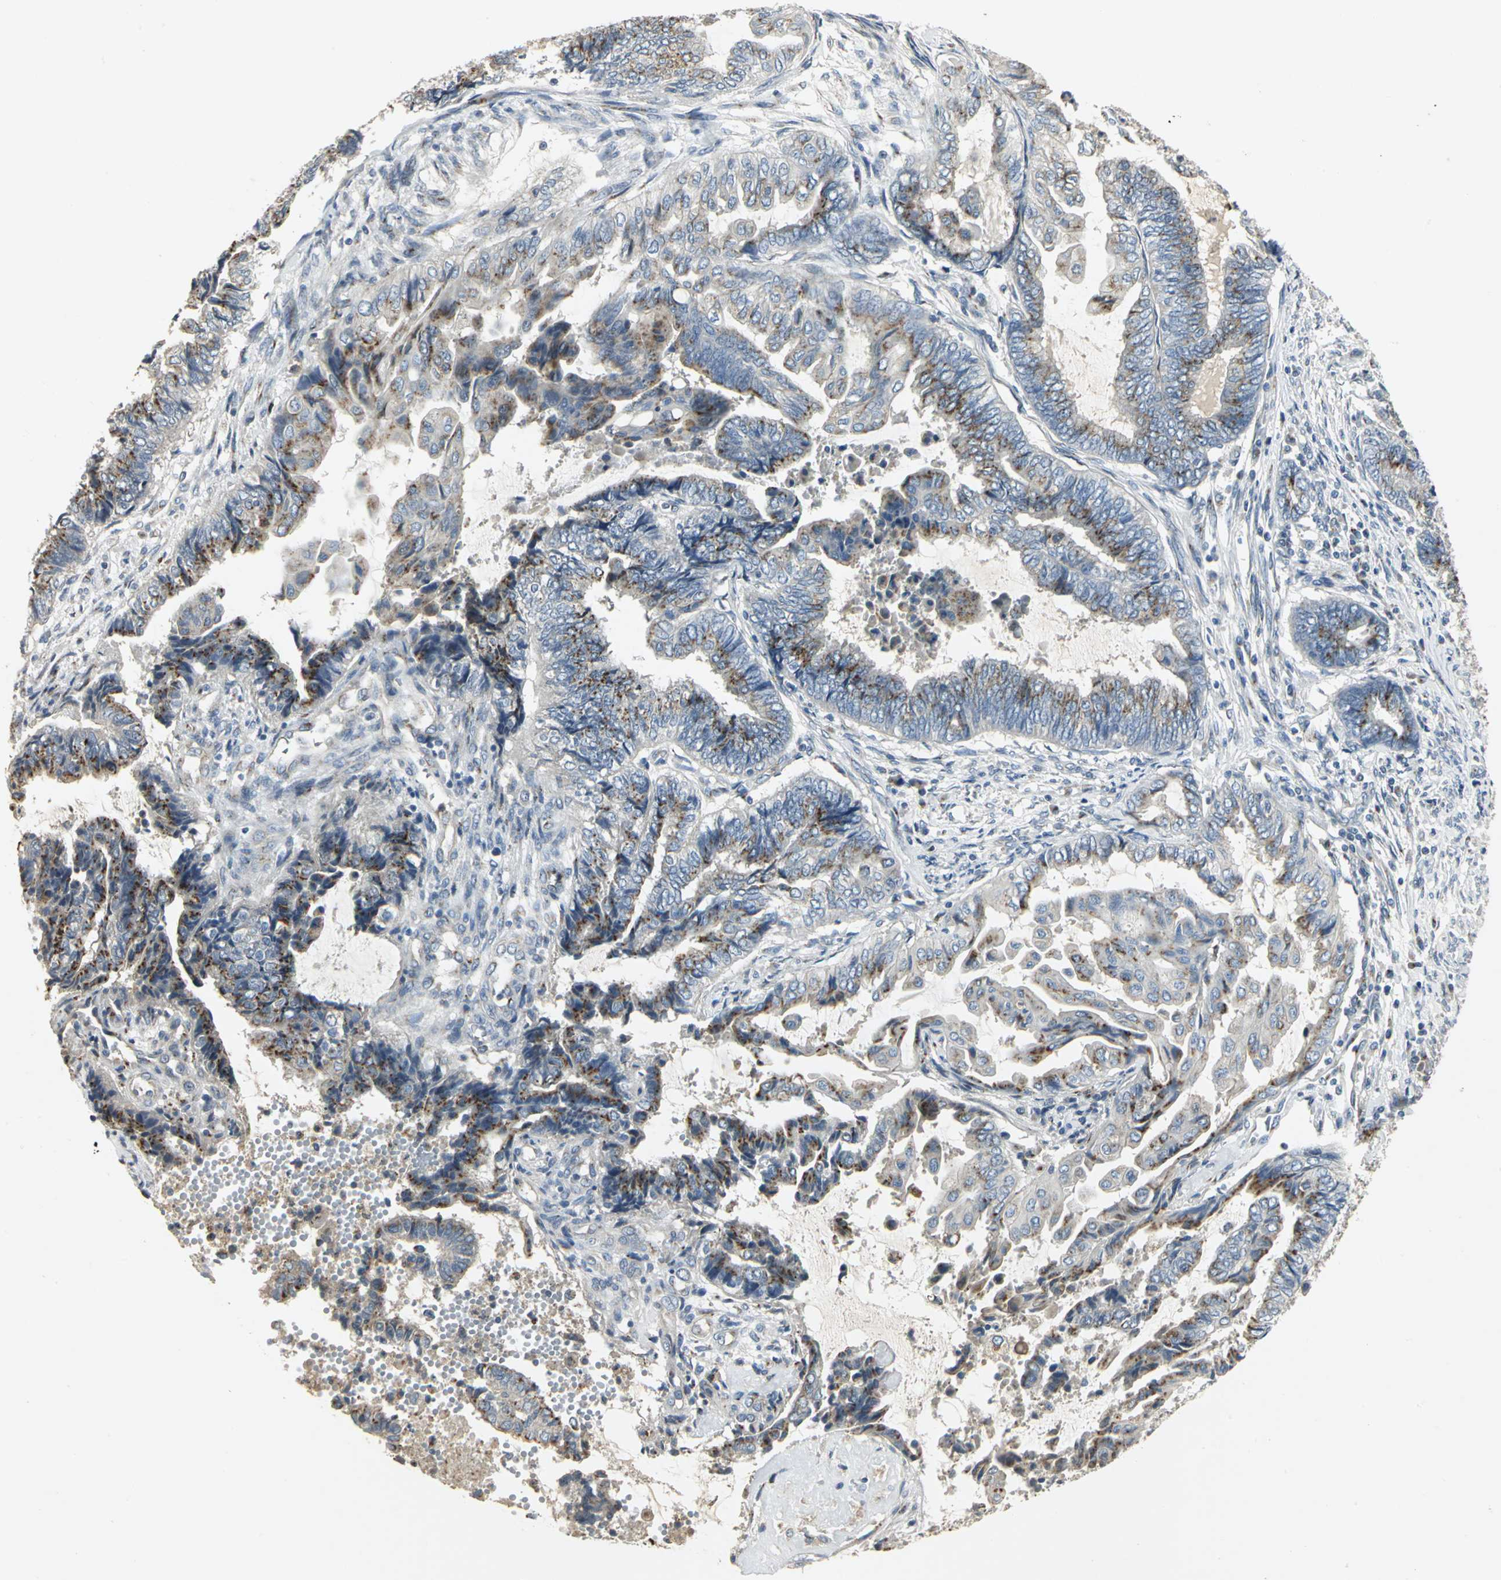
{"staining": {"intensity": "moderate", "quantity": ">75%", "location": "cytoplasmic/membranous"}, "tissue": "endometrial cancer", "cell_type": "Tumor cells", "image_type": "cancer", "snomed": [{"axis": "morphology", "description": "Adenocarcinoma, NOS"}, {"axis": "topography", "description": "Uterus"}, {"axis": "topography", "description": "Endometrium"}], "caption": "Immunohistochemistry (IHC) image of neoplastic tissue: human adenocarcinoma (endometrial) stained using IHC demonstrates medium levels of moderate protein expression localized specifically in the cytoplasmic/membranous of tumor cells, appearing as a cytoplasmic/membranous brown color.", "gene": "TM9SF2", "patient": {"sex": "female", "age": 70}}